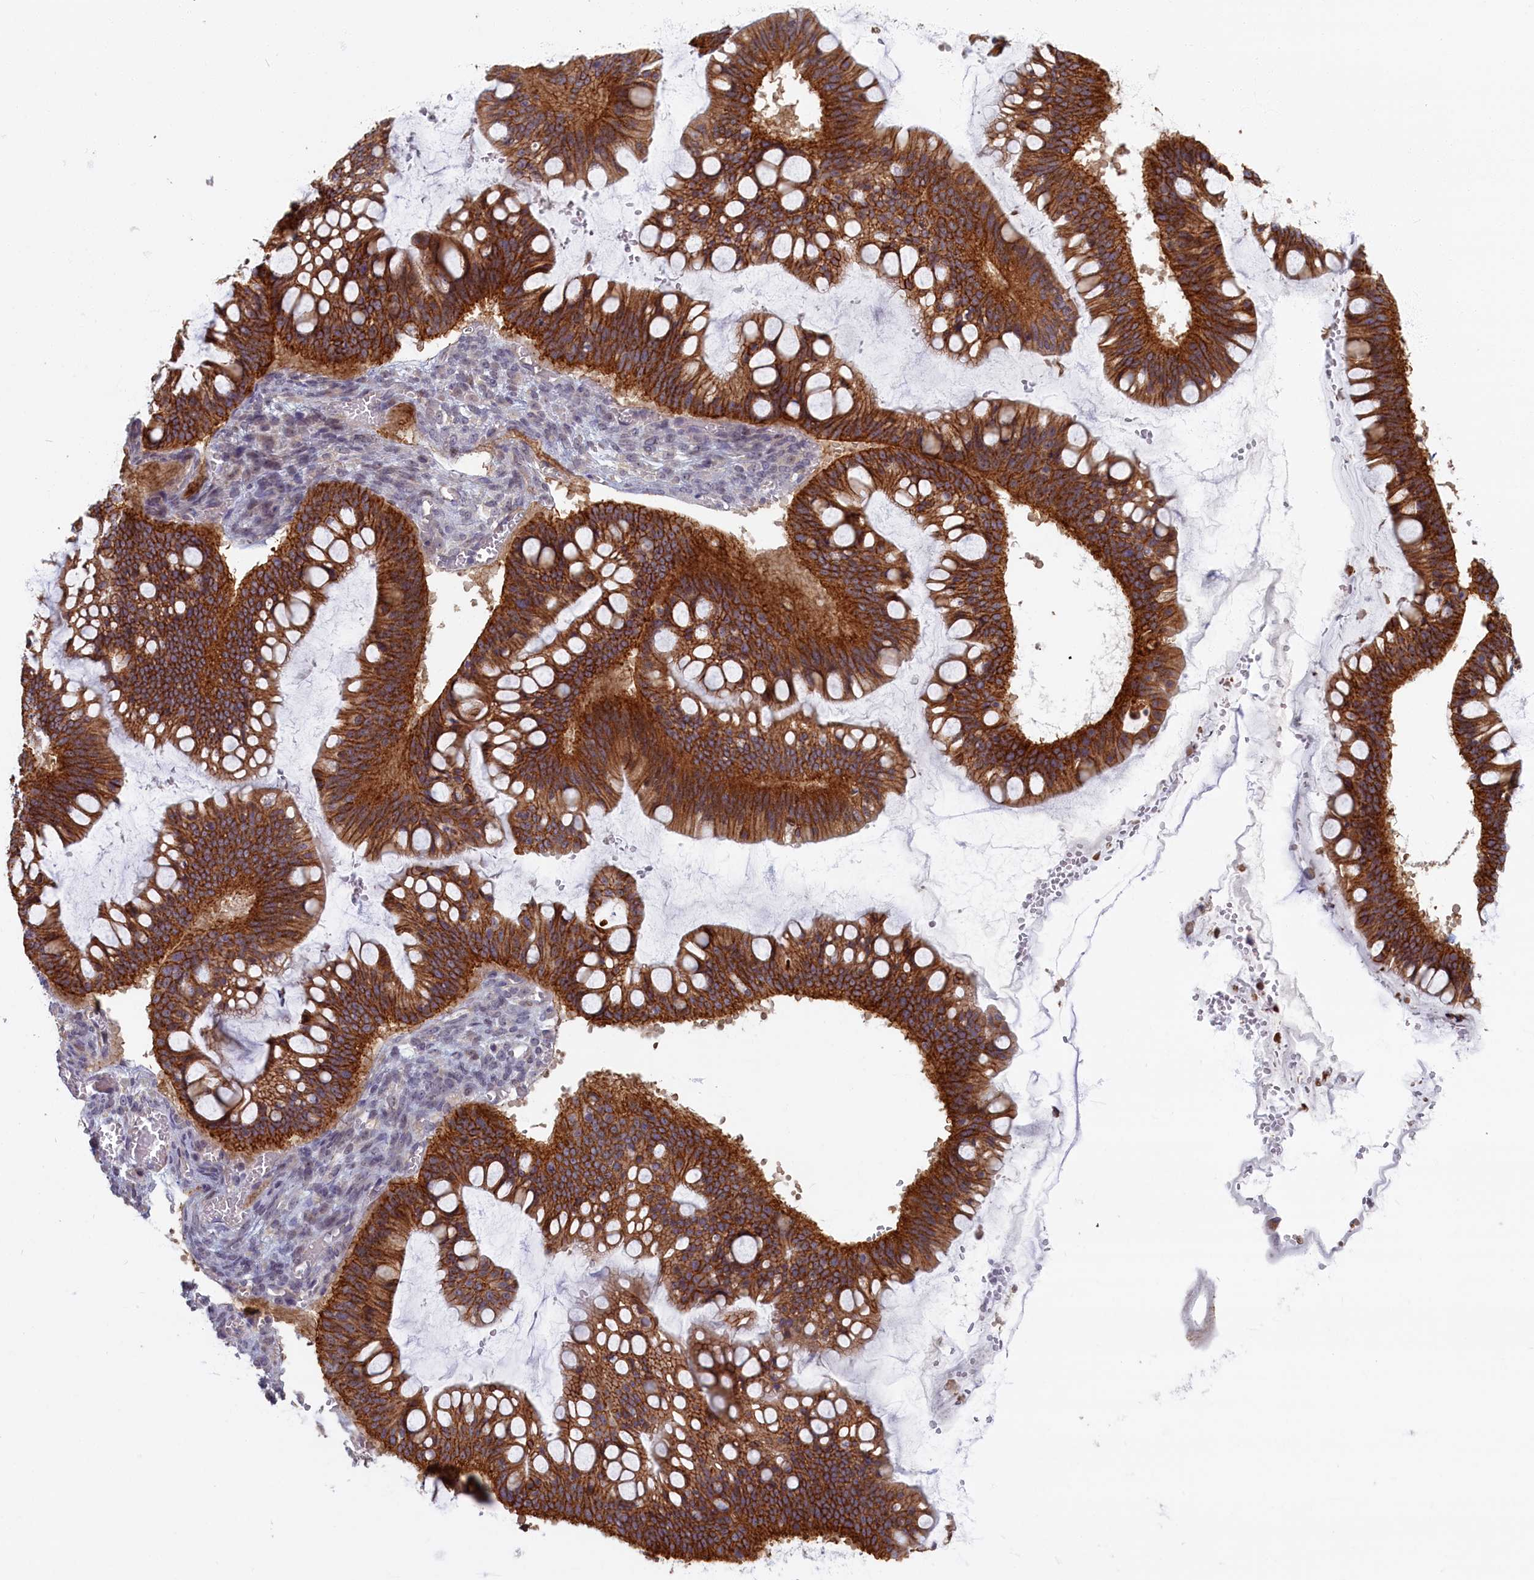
{"staining": {"intensity": "strong", "quantity": ">75%", "location": "cytoplasmic/membranous"}, "tissue": "ovarian cancer", "cell_type": "Tumor cells", "image_type": "cancer", "snomed": [{"axis": "morphology", "description": "Cystadenocarcinoma, mucinous, NOS"}, {"axis": "topography", "description": "Ovary"}], "caption": "This micrograph demonstrates ovarian mucinous cystadenocarcinoma stained with immunohistochemistry to label a protein in brown. The cytoplasmic/membranous of tumor cells show strong positivity for the protein. Nuclei are counter-stained blue.", "gene": "TRPM4", "patient": {"sex": "female", "age": 73}}